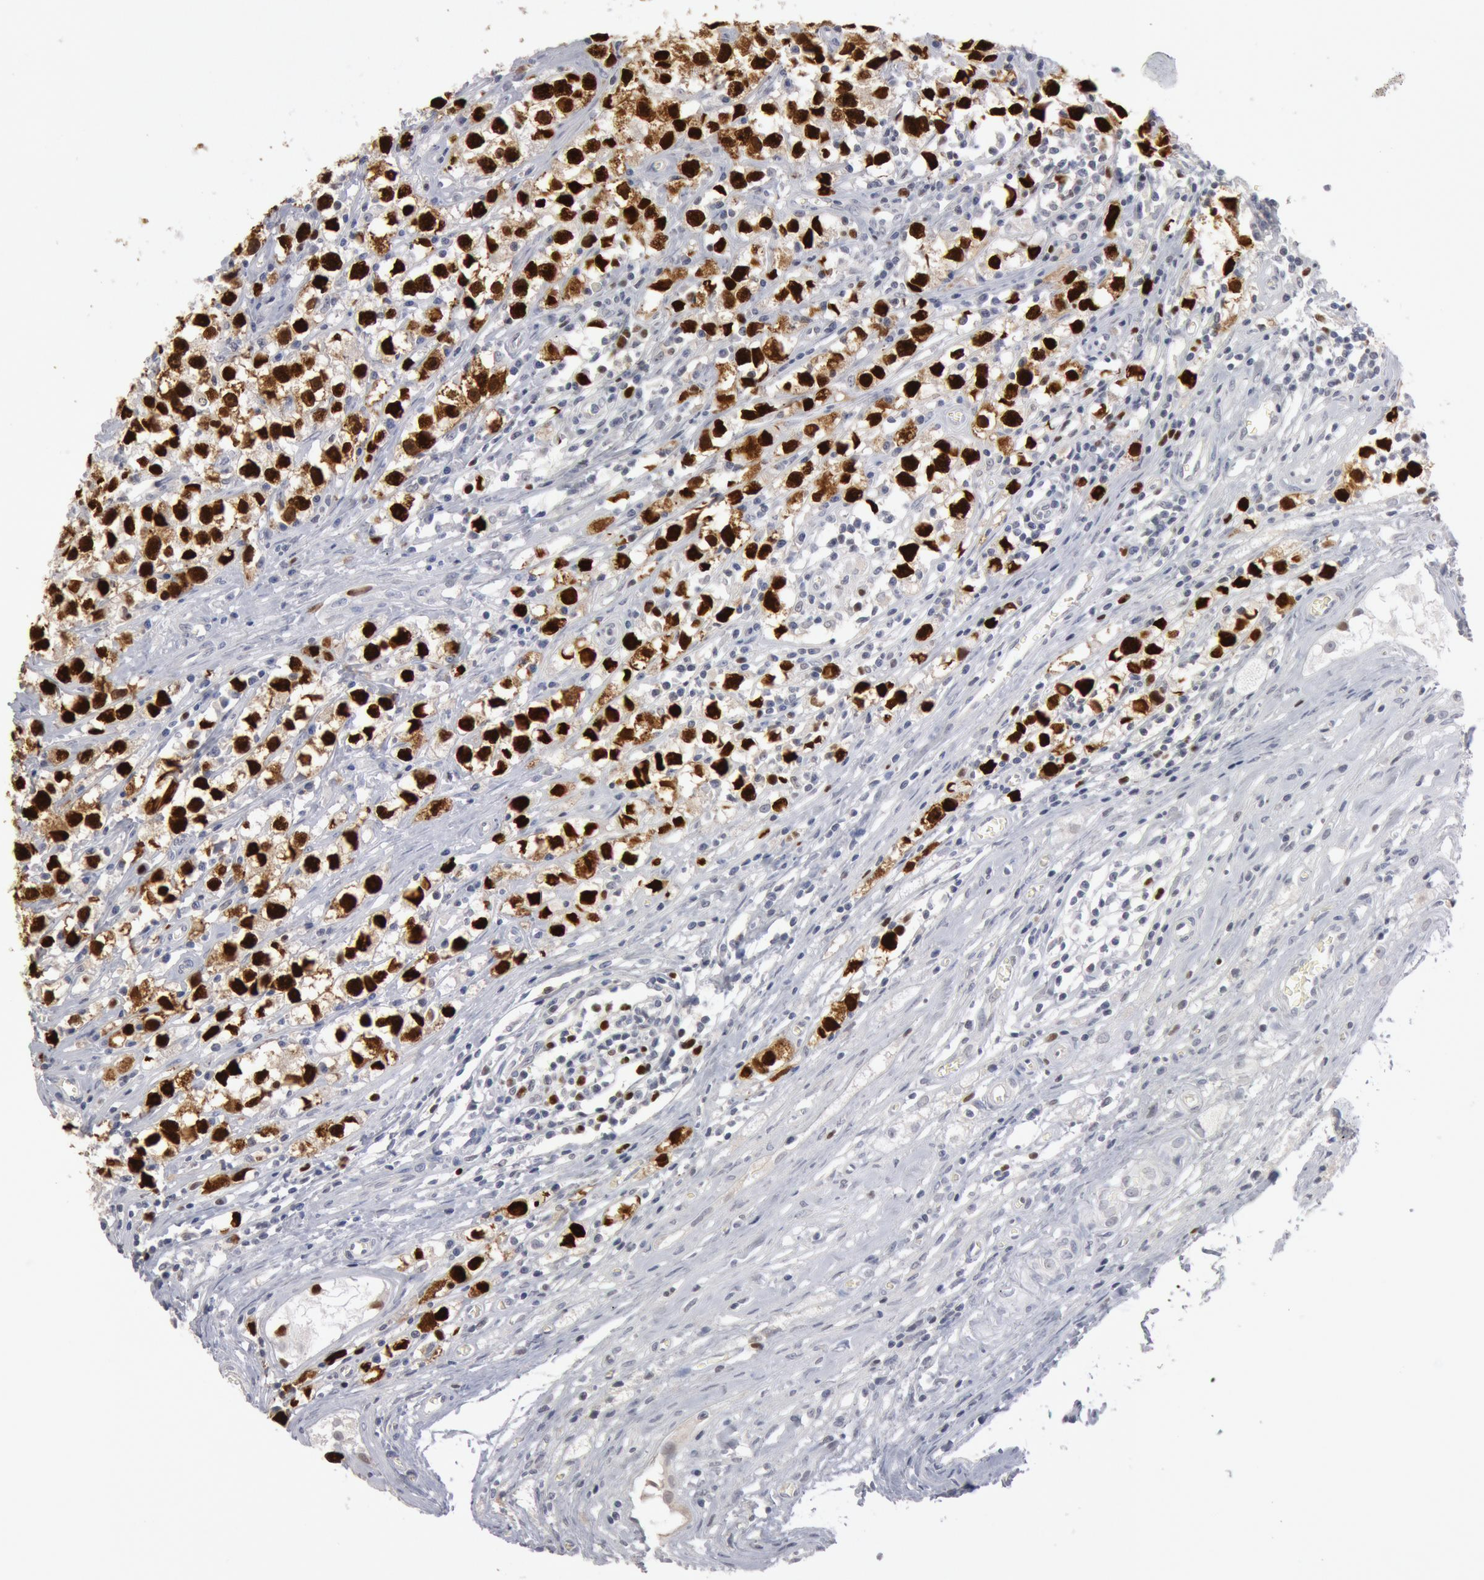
{"staining": {"intensity": "strong", "quantity": "25%-75%", "location": "nuclear"}, "tissue": "testis cancer", "cell_type": "Tumor cells", "image_type": "cancer", "snomed": [{"axis": "morphology", "description": "Seminoma, NOS"}, {"axis": "topography", "description": "Testis"}], "caption": "Testis cancer (seminoma) tissue shows strong nuclear expression in approximately 25%-75% of tumor cells", "gene": "WDHD1", "patient": {"sex": "male", "age": 35}}